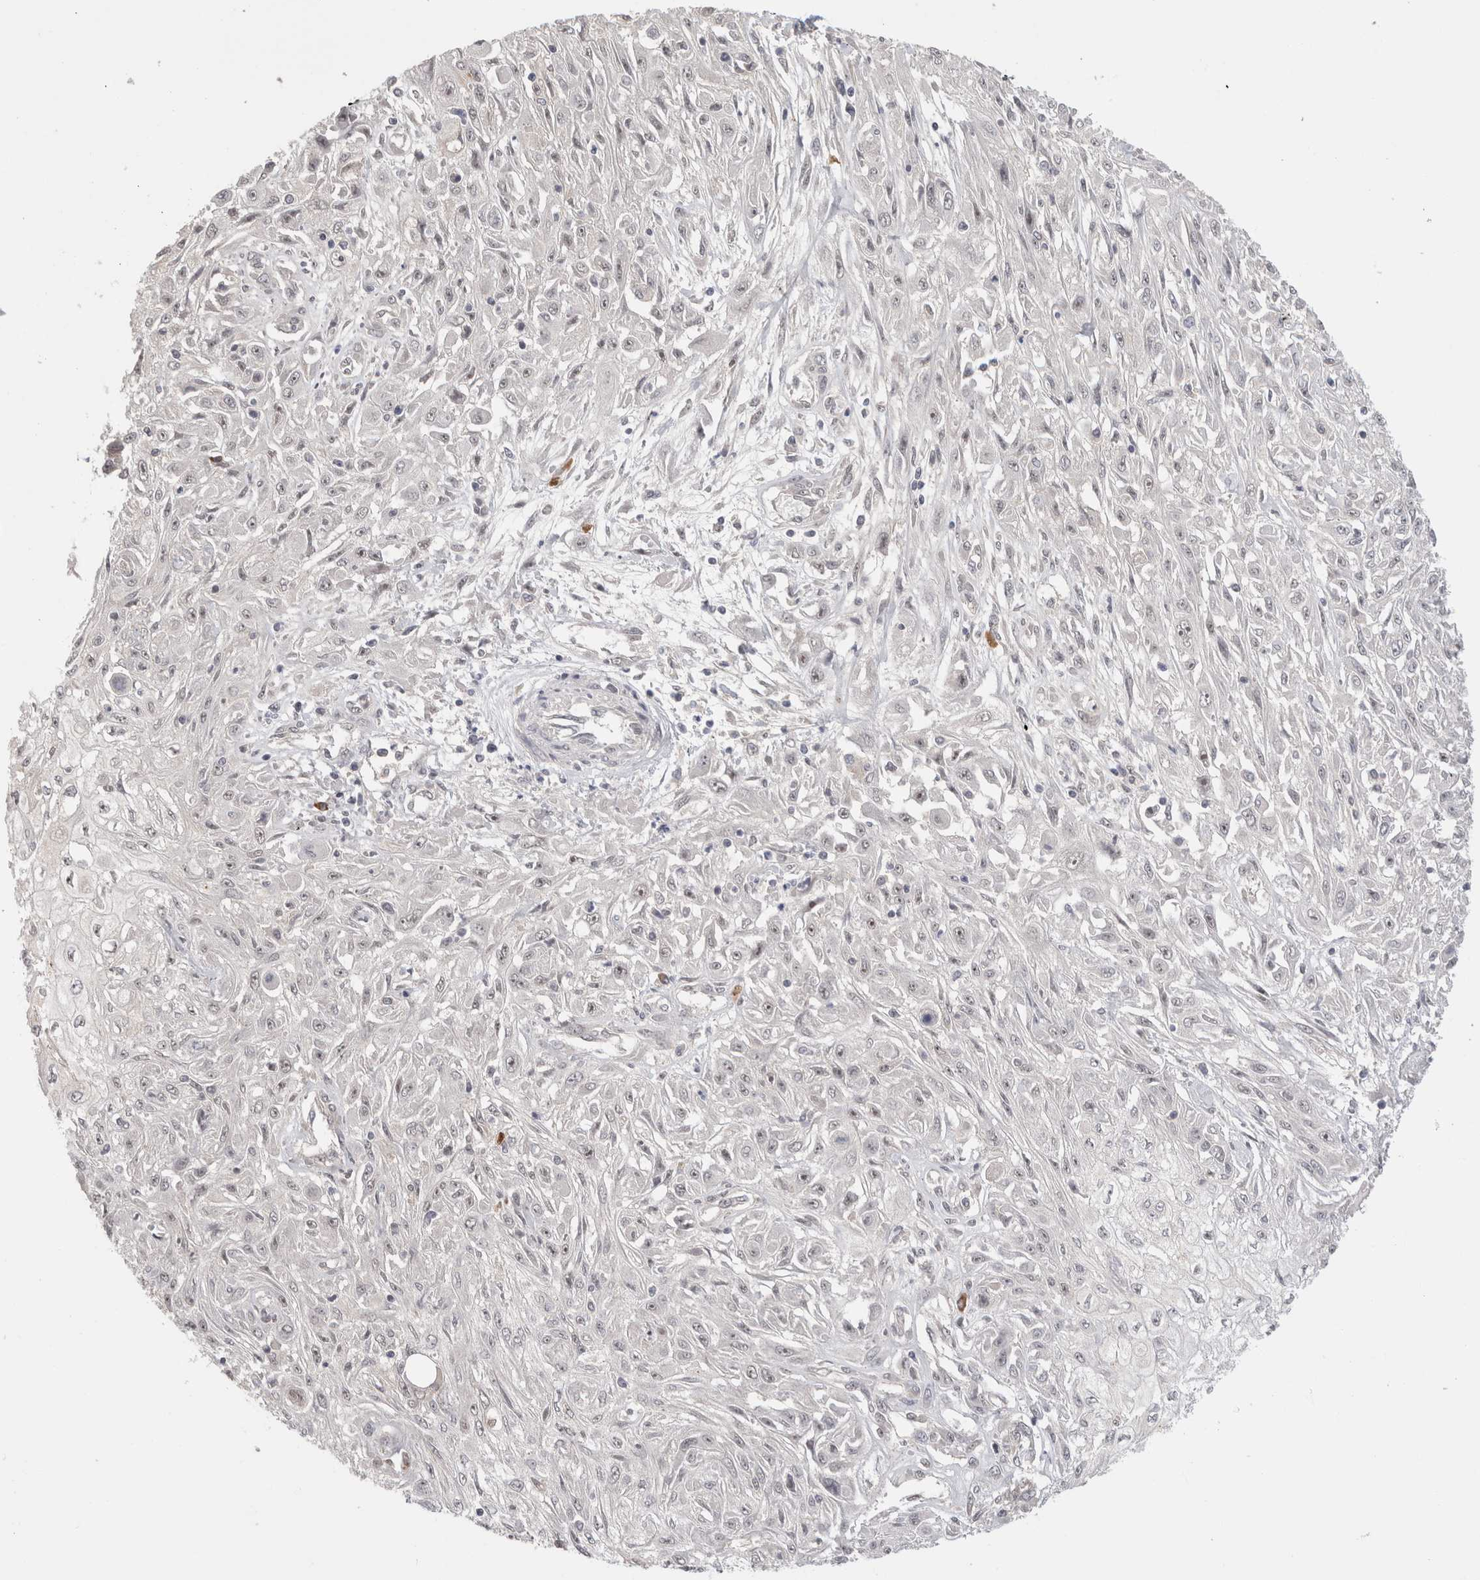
{"staining": {"intensity": "negative", "quantity": "none", "location": "none"}, "tissue": "skin cancer", "cell_type": "Tumor cells", "image_type": "cancer", "snomed": [{"axis": "morphology", "description": "Squamous cell carcinoma, NOS"}, {"axis": "morphology", "description": "Squamous cell carcinoma, metastatic, NOS"}, {"axis": "topography", "description": "Skin"}, {"axis": "topography", "description": "Lymph node"}], "caption": "A photomicrograph of human skin cancer is negative for staining in tumor cells. (Brightfield microscopy of DAB IHC at high magnification).", "gene": "ZNF24", "patient": {"sex": "male", "age": 75}}